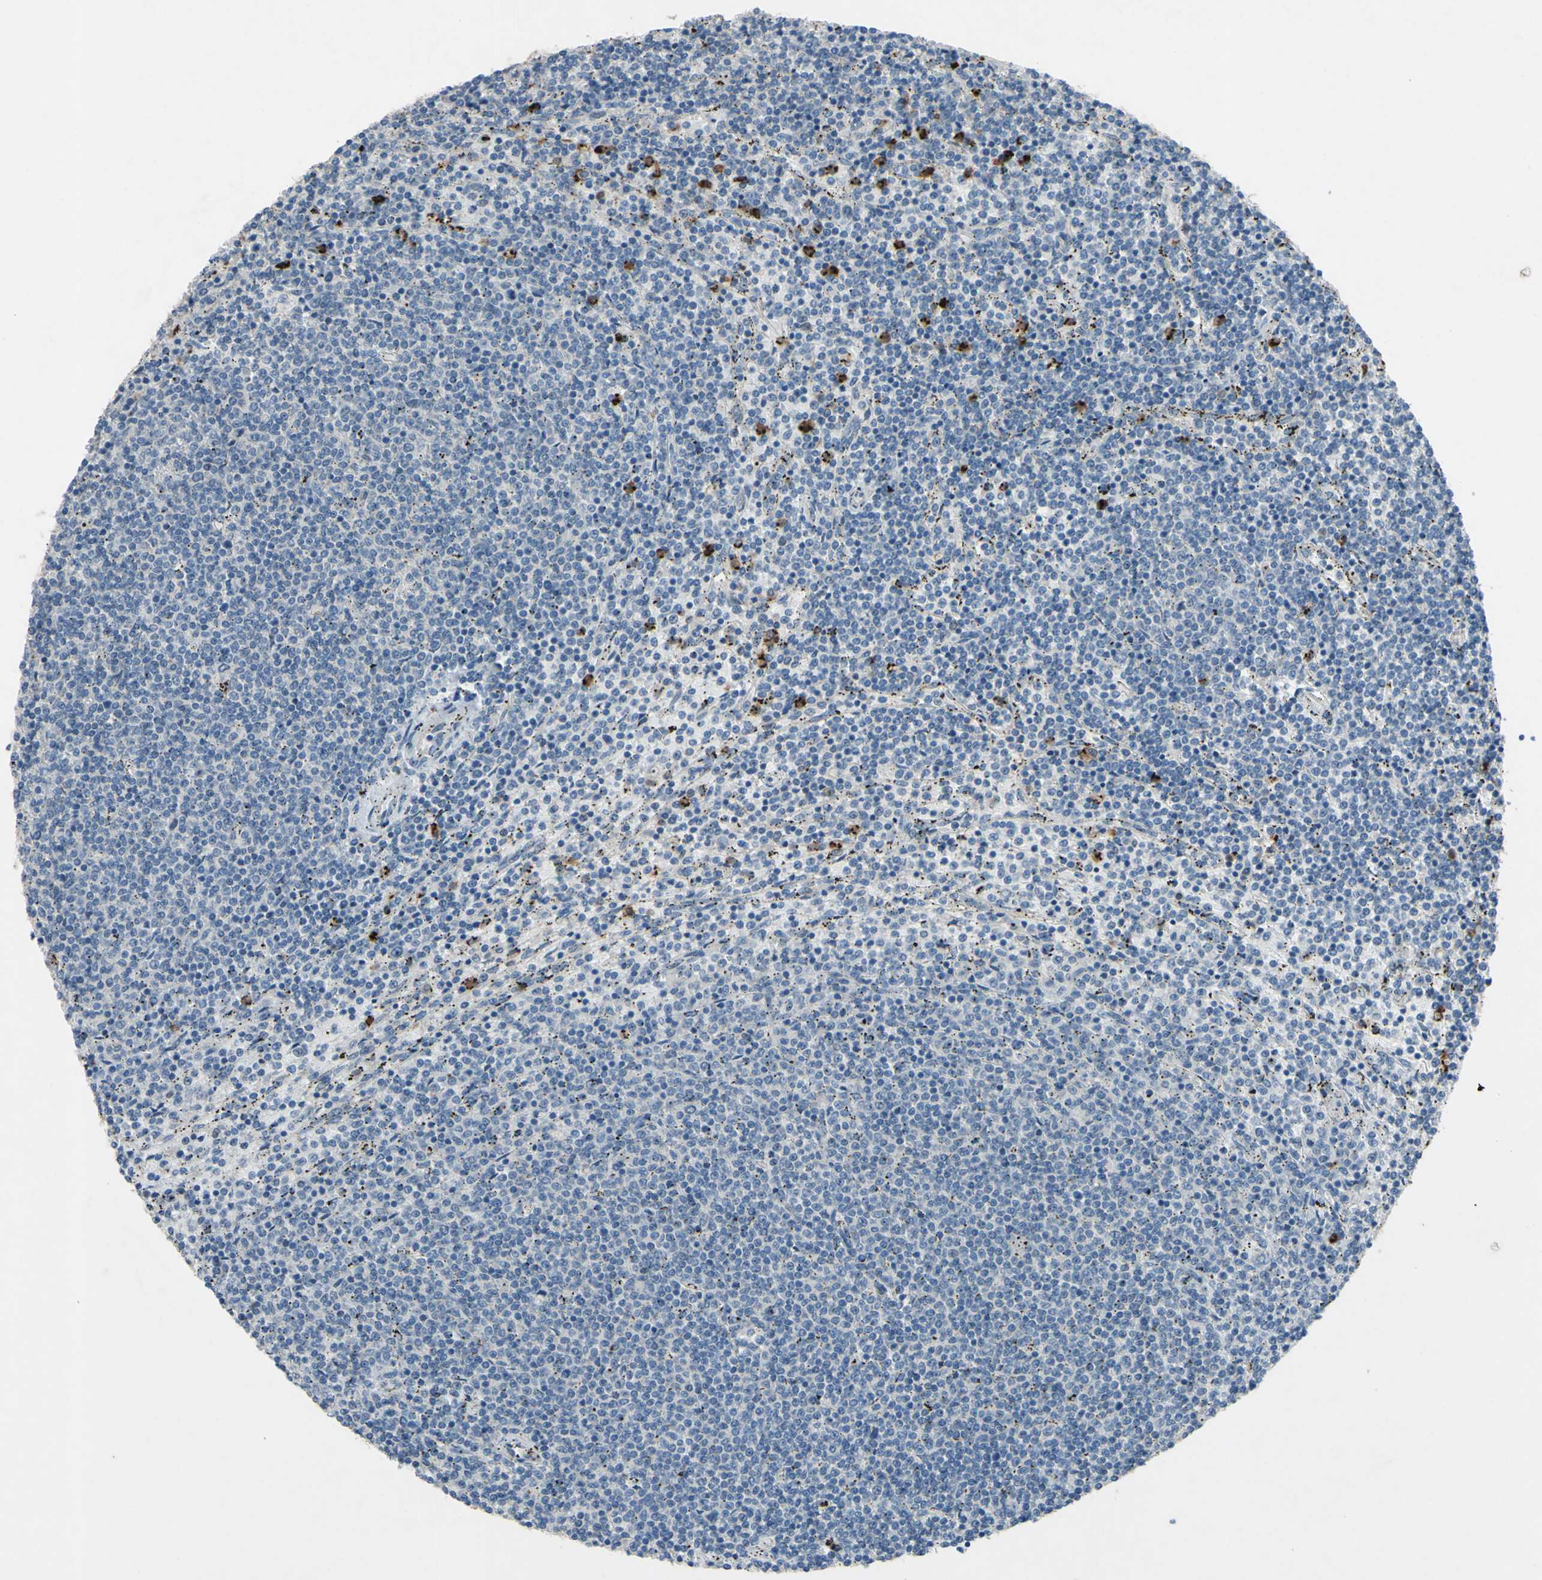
{"staining": {"intensity": "negative", "quantity": "none", "location": "none"}, "tissue": "lymphoma", "cell_type": "Tumor cells", "image_type": "cancer", "snomed": [{"axis": "morphology", "description": "Malignant lymphoma, non-Hodgkin's type, Low grade"}, {"axis": "topography", "description": "Spleen"}], "caption": "Immunohistochemical staining of lymphoma displays no significant staining in tumor cells.", "gene": "GRAMD2B", "patient": {"sex": "female", "age": 50}}